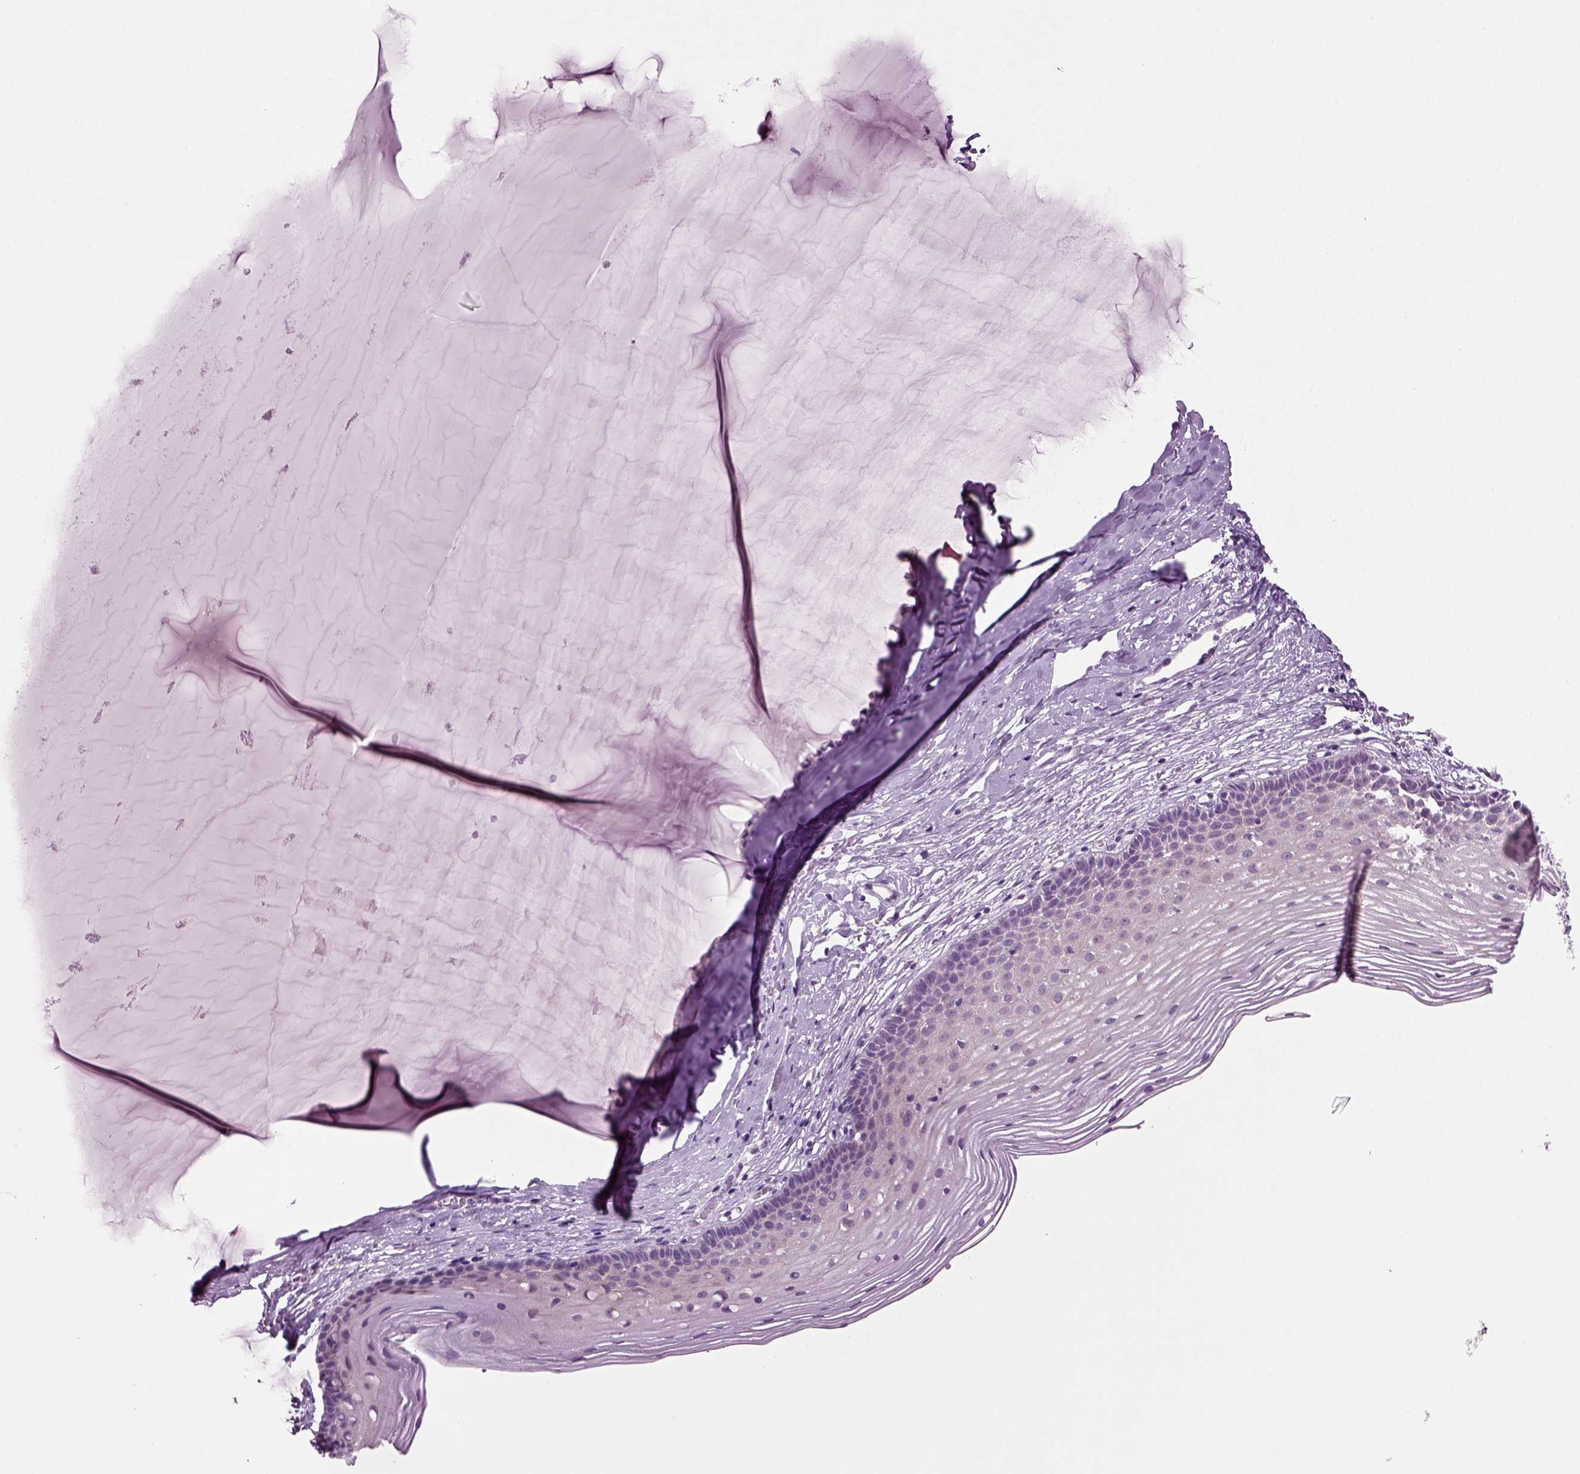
{"staining": {"intensity": "negative", "quantity": "none", "location": "none"}, "tissue": "cervix", "cell_type": "Glandular cells", "image_type": "normal", "snomed": [{"axis": "morphology", "description": "Normal tissue, NOS"}, {"axis": "topography", "description": "Cervix"}], "caption": "This is an immunohistochemistry image of unremarkable human cervix. There is no expression in glandular cells.", "gene": "COL9A2", "patient": {"sex": "female", "age": 40}}